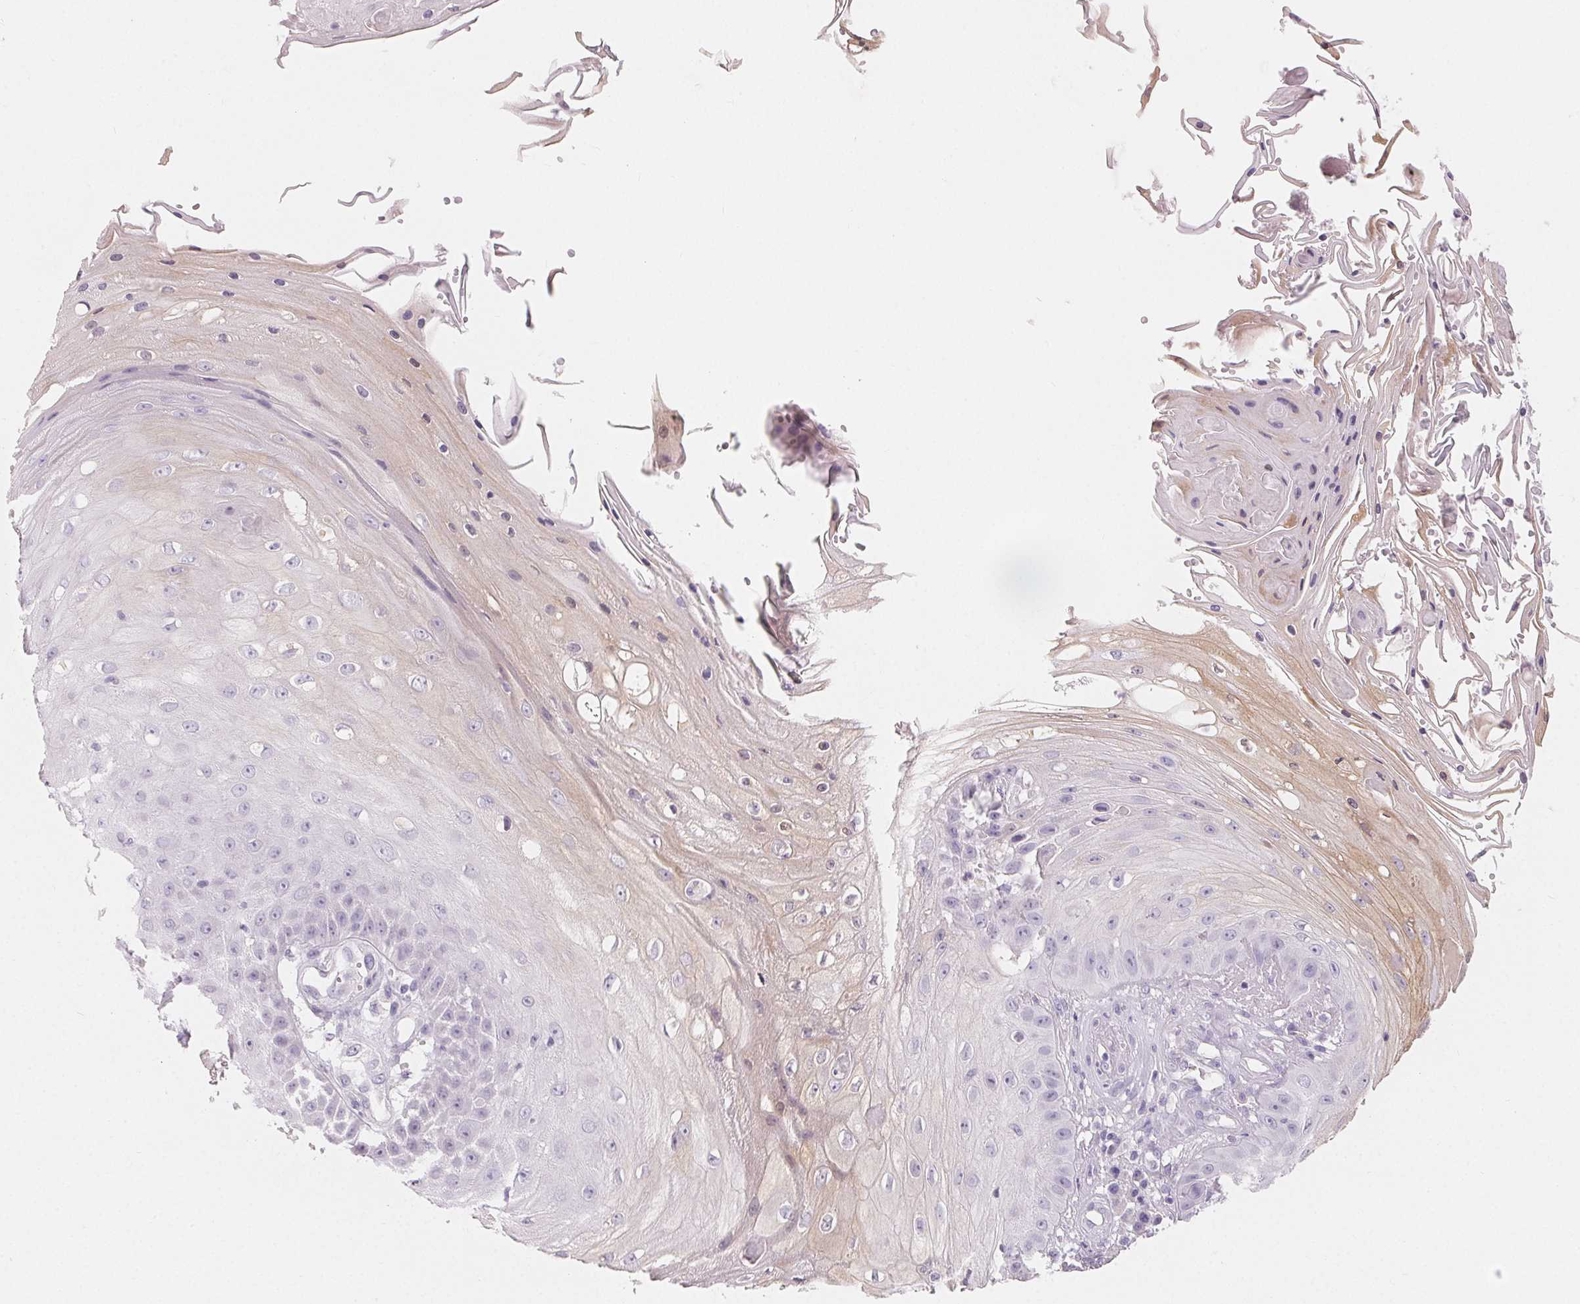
{"staining": {"intensity": "weak", "quantity": "<25%", "location": "cytoplasmic/membranous"}, "tissue": "skin cancer", "cell_type": "Tumor cells", "image_type": "cancer", "snomed": [{"axis": "morphology", "description": "Squamous cell carcinoma, NOS"}, {"axis": "topography", "description": "Skin"}], "caption": "Tumor cells show no significant protein staining in skin cancer (squamous cell carcinoma). (Brightfield microscopy of DAB (3,3'-diaminobenzidine) immunohistochemistry (IHC) at high magnification).", "gene": "MIOX", "patient": {"sex": "male", "age": 70}}